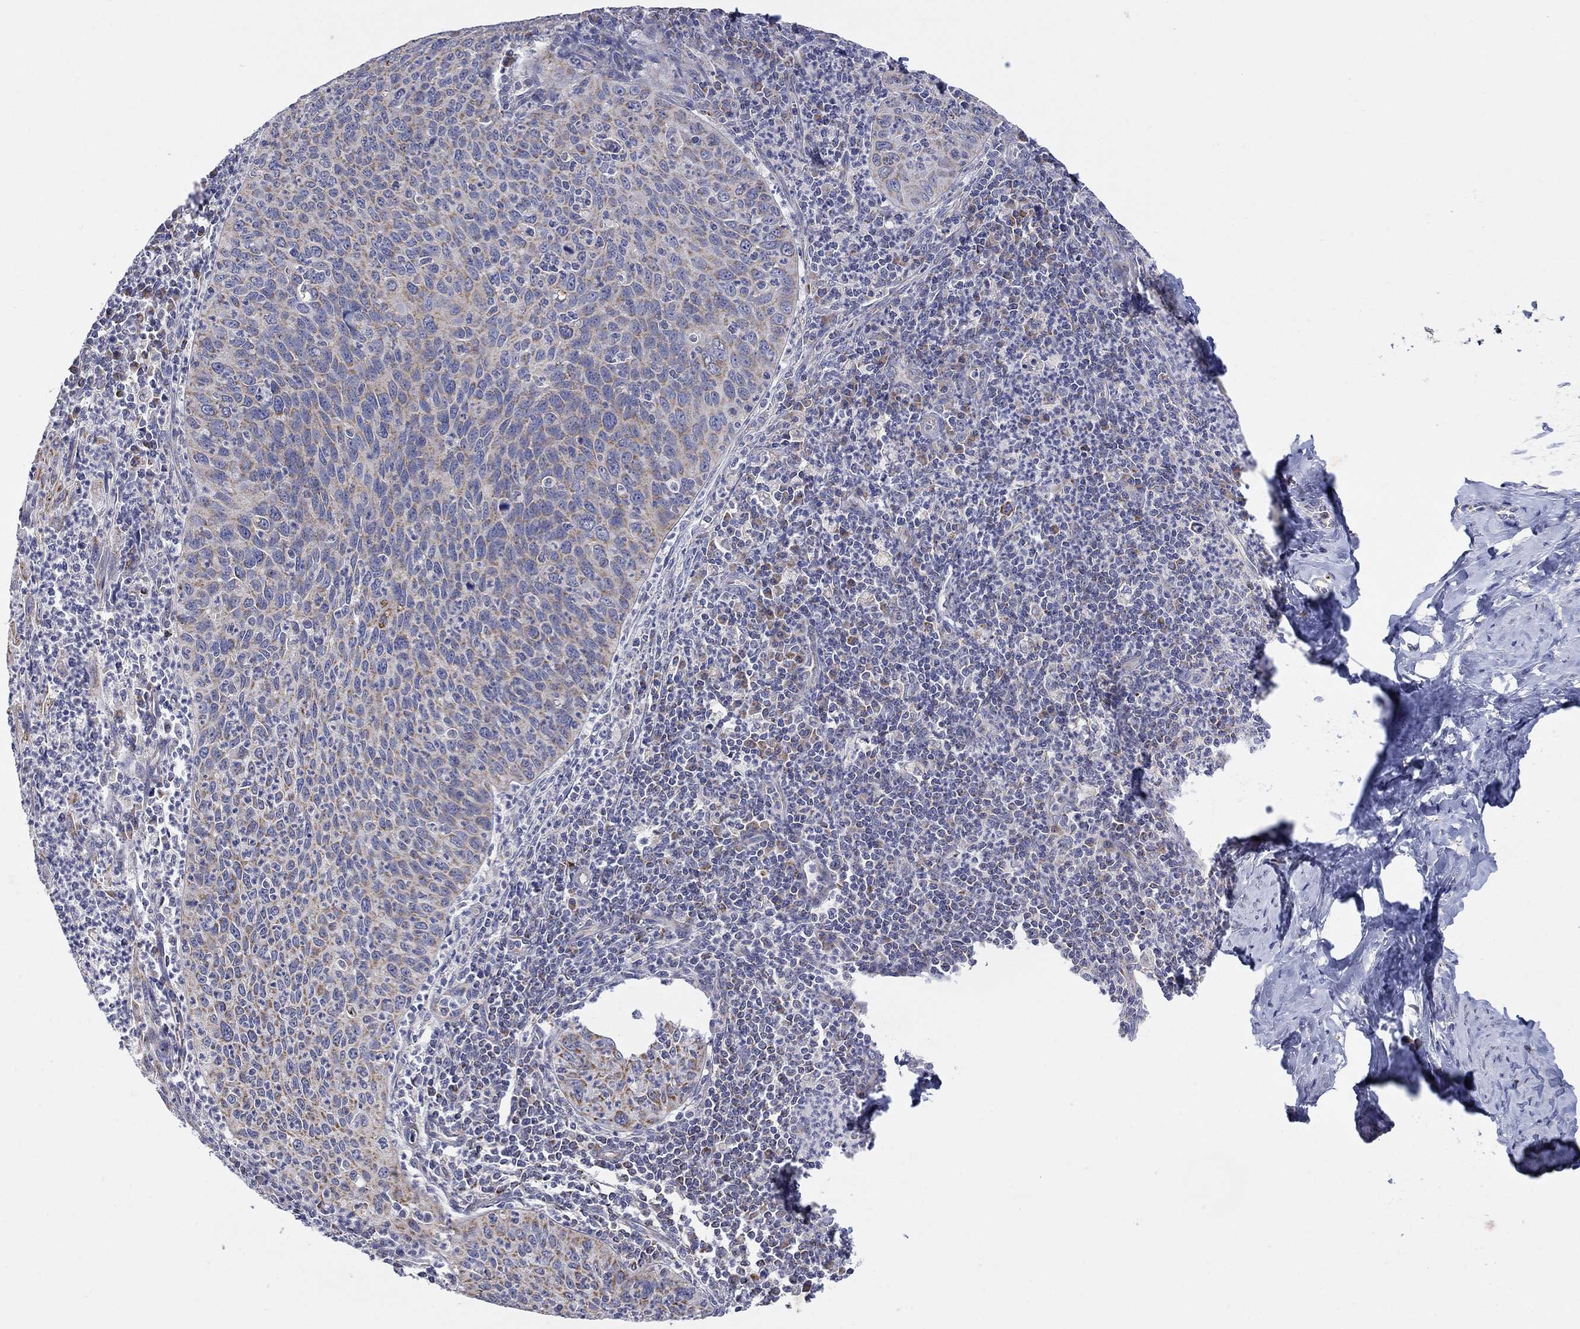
{"staining": {"intensity": "moderate", "quantity": "<25%", "location": "cytoplasmic/membranous"}, "tissue": "cervical cancer", "cell_type": "Tumor cells", "image_type": "cancer", "snomed": [{"axis": "morphology", "description": "Squamous cell carcinoma, NOS"}, {"axis": "topography", "description": "Cervix"}], "caption": "This image shows IHC staining of squamous cell carcinoma (cervical), with low moderate cytoplasmic/membranous staining in about <25% of tumor cells.", "gene": "HPS5", "patient": {"sex": "female", "age": 26}}